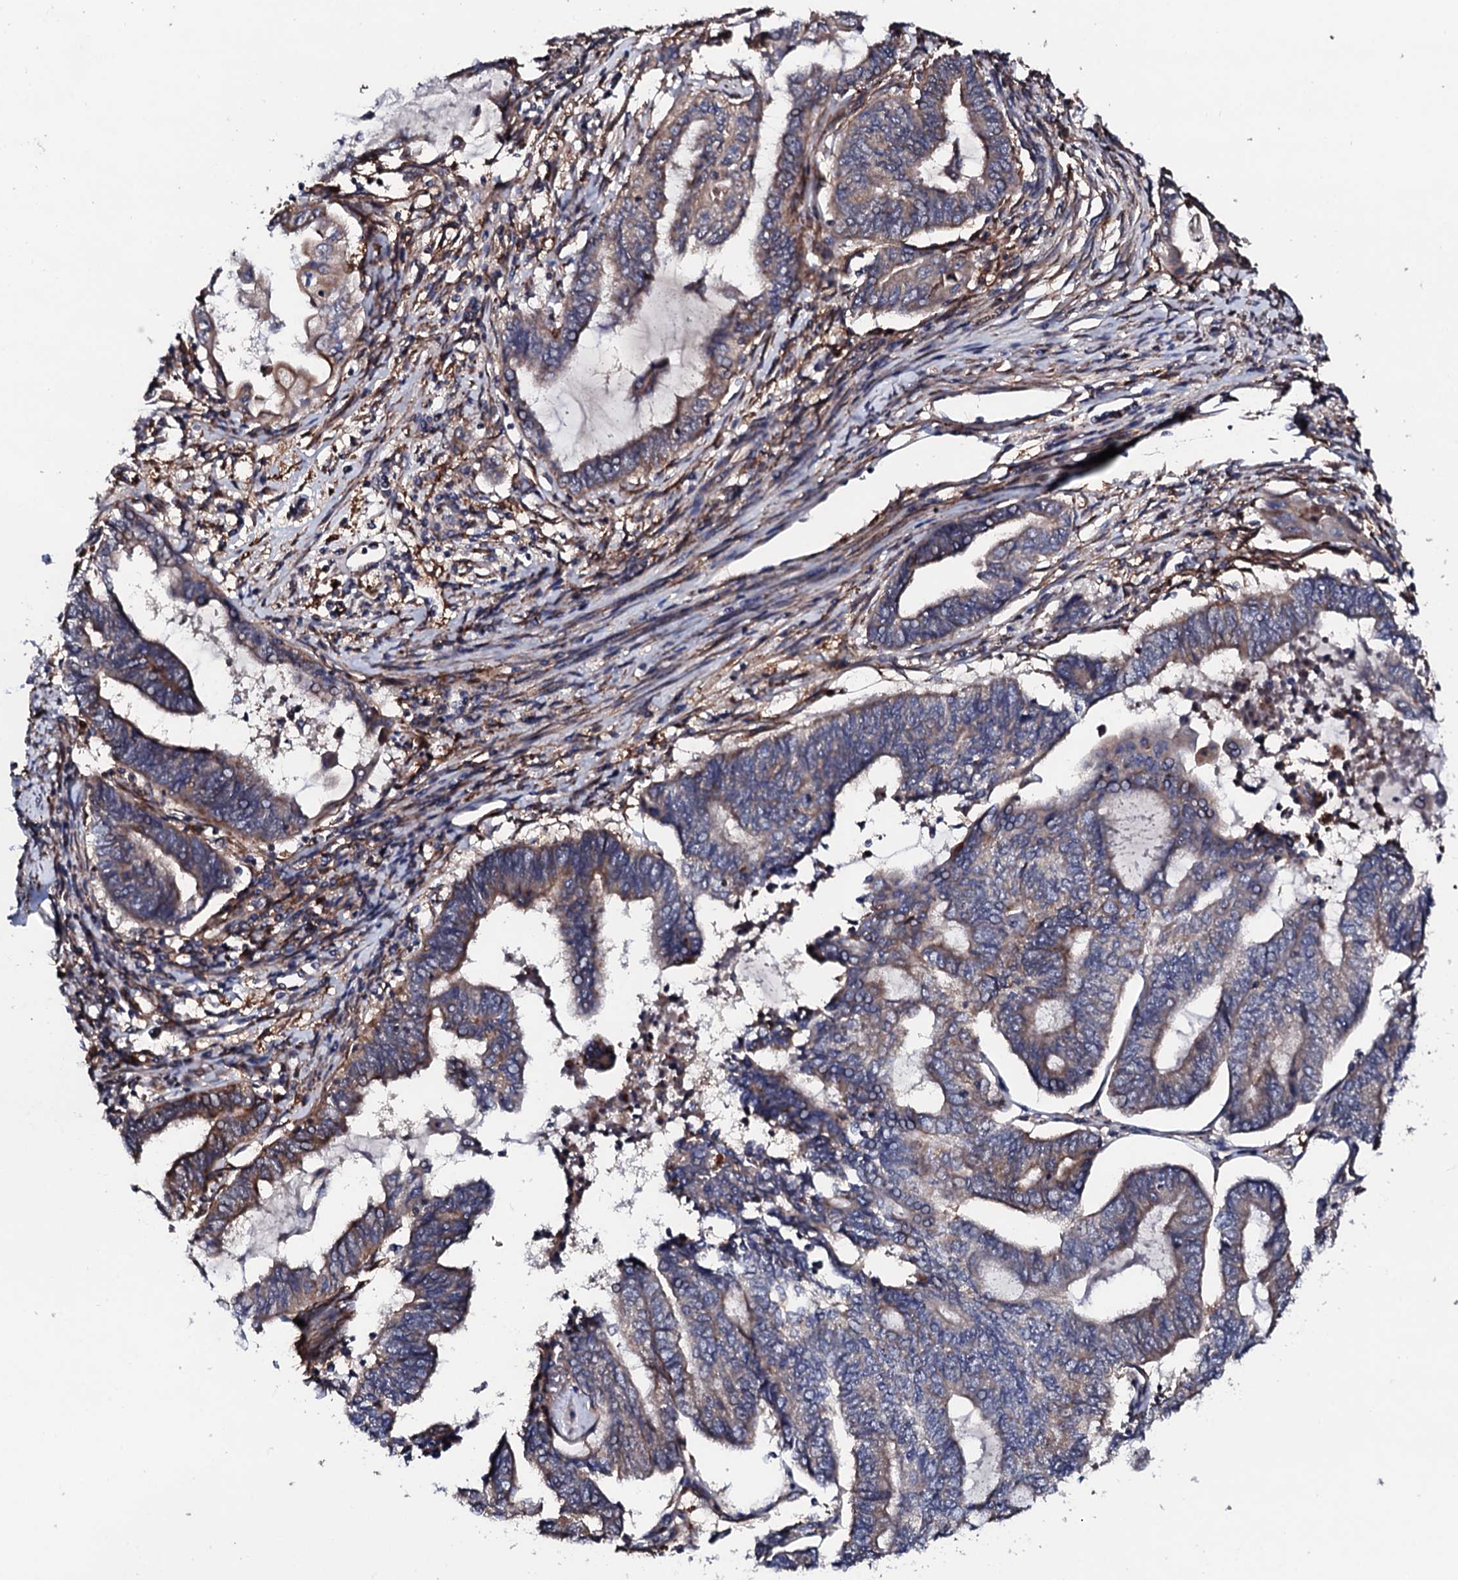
{"staining": {"intensity": "moderate", "quantity": "<25%", "location": "cytoplasmic/membranous"}, "tissue": "endometrial cancer", "cell_type": "Tumor cells", "image_type": "cancer", "snomed": [{"axis": "morphology", "description": "Adenocarcinoma, NOS"}, {"axis": "topography", "description": "Uterus"}, {"axis": "topography", "description": "Endometrium"}], "caption": "Tumor cells exhibit low levels of moderate cytoplasmic/membranous positivity in approximately <25% of cells in endometrial cancer.", "gene": "EDC3", "patient": {"sex": "female", "age": 70}}